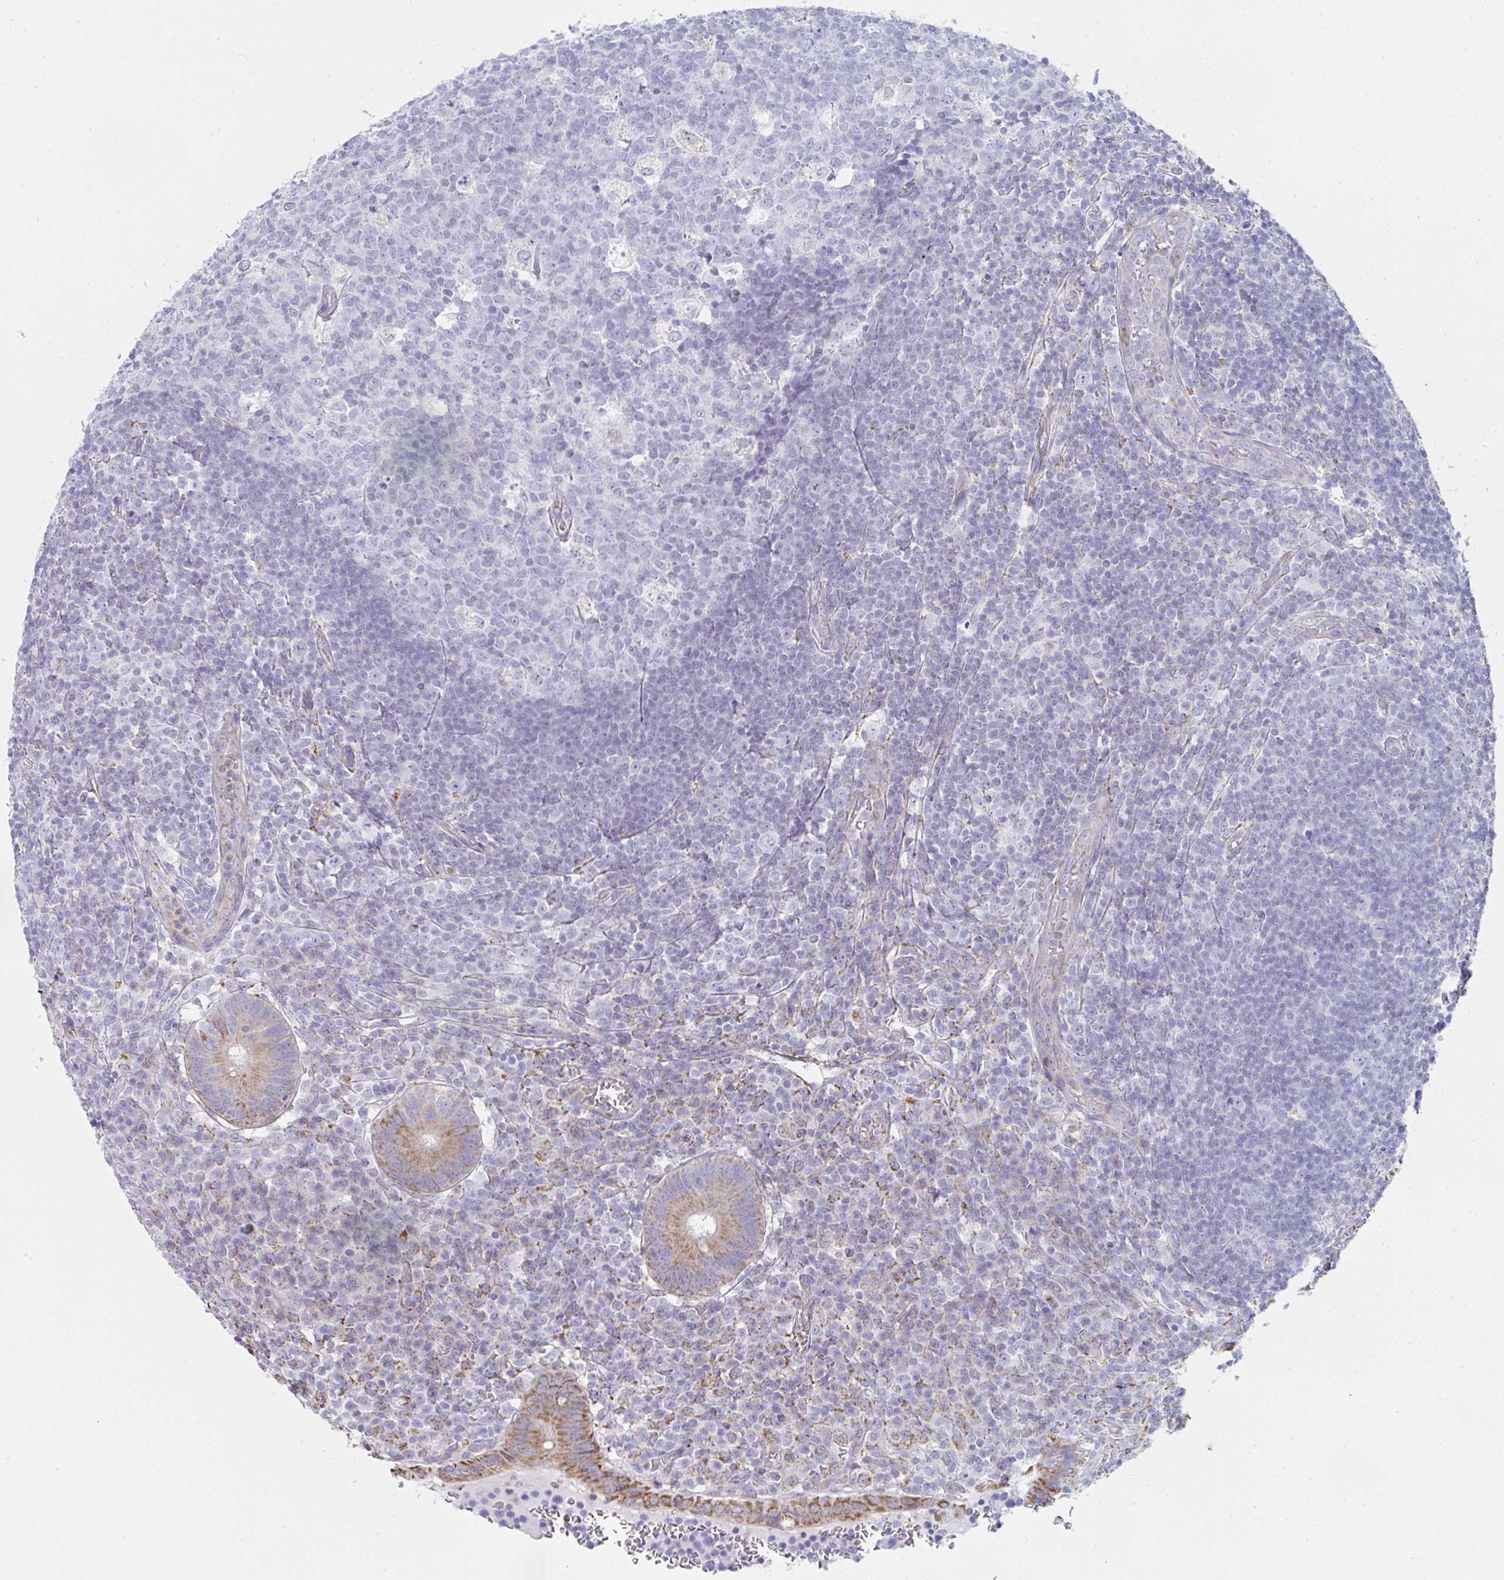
{"staining": {"intensity": "moderate", "quantity": ">75%", "location": "cytoplasmic/membranous"}, "tissue": "appendix", "cell_type": "Glandular cells", "image_type": "normal", "snomed": [{"axis": "morphology", "description": "Normal tissue, NOS"}, {"axis": "topography", "description": "Appendix"}], "caption": "Human appendix stained with a protein marker reveals moderate staining in glandular cells.", "gene": "MGAM2", "patient": {"sex": "male", "age": 18}}